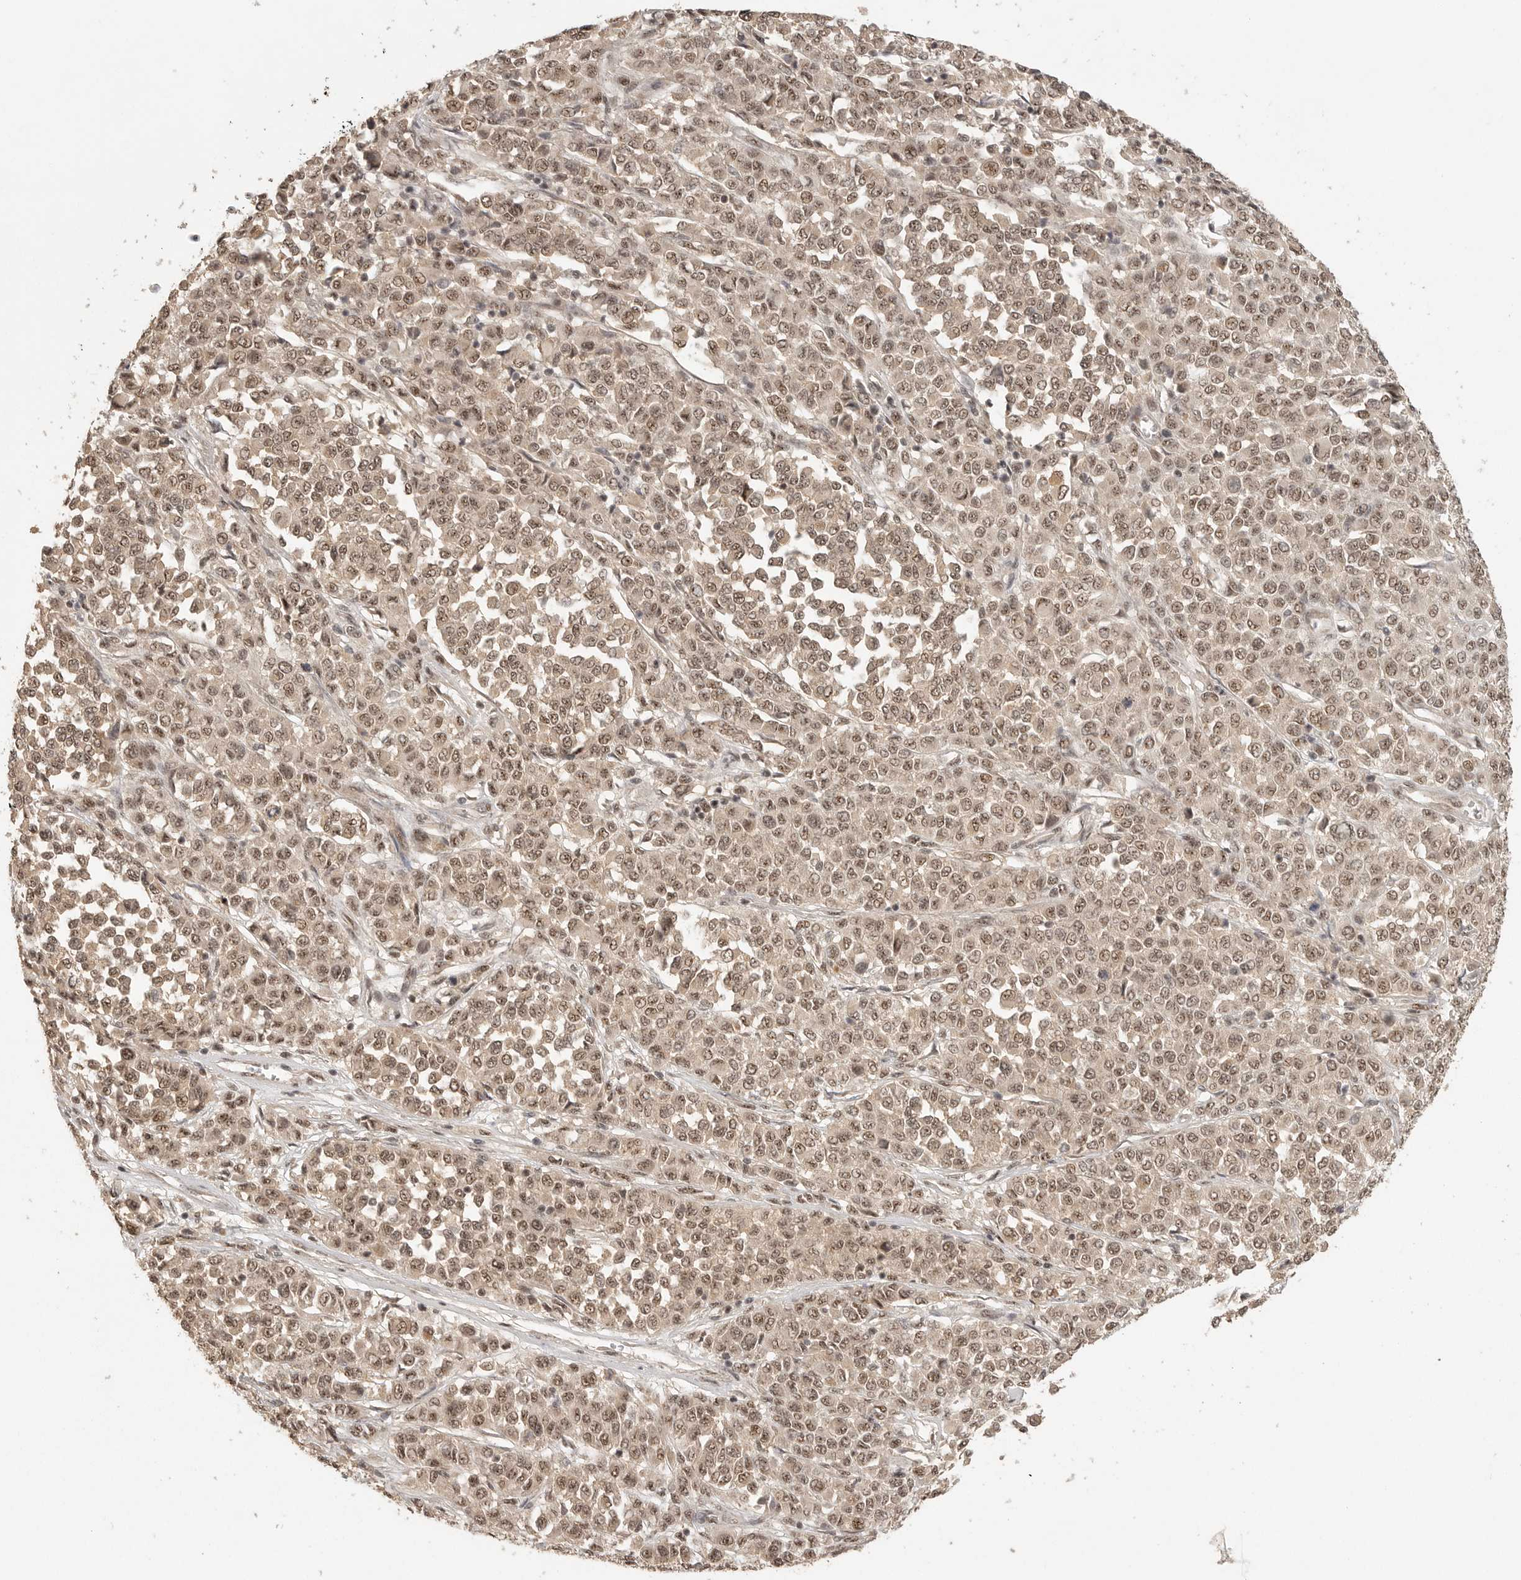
{"staining": {"intensity": "moderate", "quantity": ">75%", "location": "cytoplasmic/membranous,nuclear"}, "tissue": "melanoma", "cell_type": "Tumor cells", "image_type": "cancer", "snomed": [{"axis": "morphology", "description": "Malignant melanoma, Metastatic site"}, {"axis": "topography", "description": "Pancreas"}], "caption": "Immunohistochemical staining of melanoma demonstrates medium levels of moderate cytoplasmic/membranous and nuclear protein expression in about >75% of tumor cells. Using DAB (3,3'-diaminobenzidine) (brown) and hematoxylin (blue) stains, captured at high magnification using brightfield microscopy.", "gene": "POMP", "patient": {"sex": "female", "age": 30}}